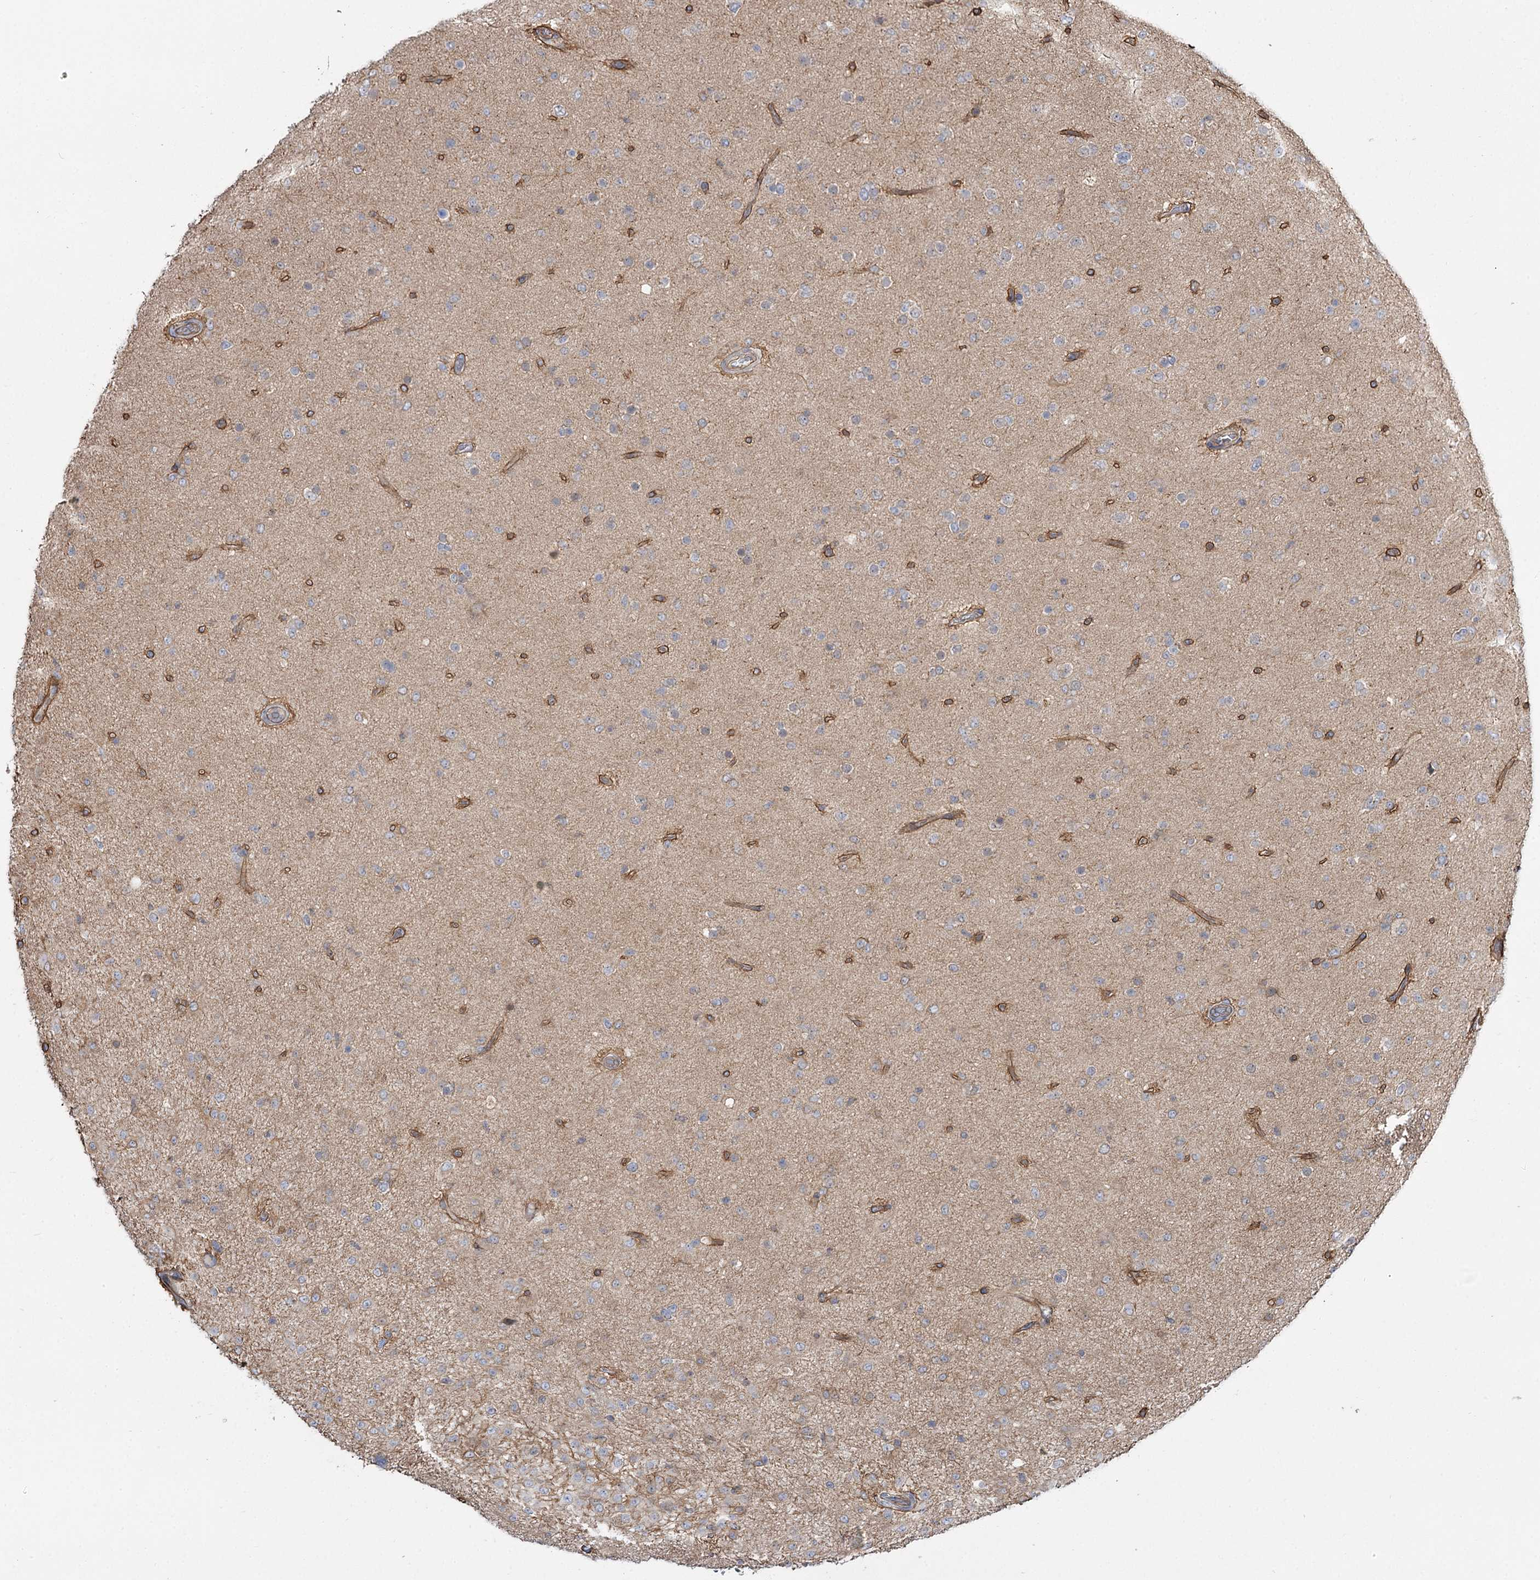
{"staining": {"intensity": "negative", "quantity": "none", "location": "none"}, "tissue": "glioma", "cell_type": "Tumor cells", "image_type": "cancer", "snomed": [{"axis": "morphology", "description": "Glioma, malignant, Low grade"}, {"axis": "topography", "description": "Brain"}], "caption": "Immunohistochemistry (IHC) of human malignant glioma (low-grade) displays no staining in tumor cells.", "gene": "SH3BP5L", "patient": {"sex": "male", "age": 65}}